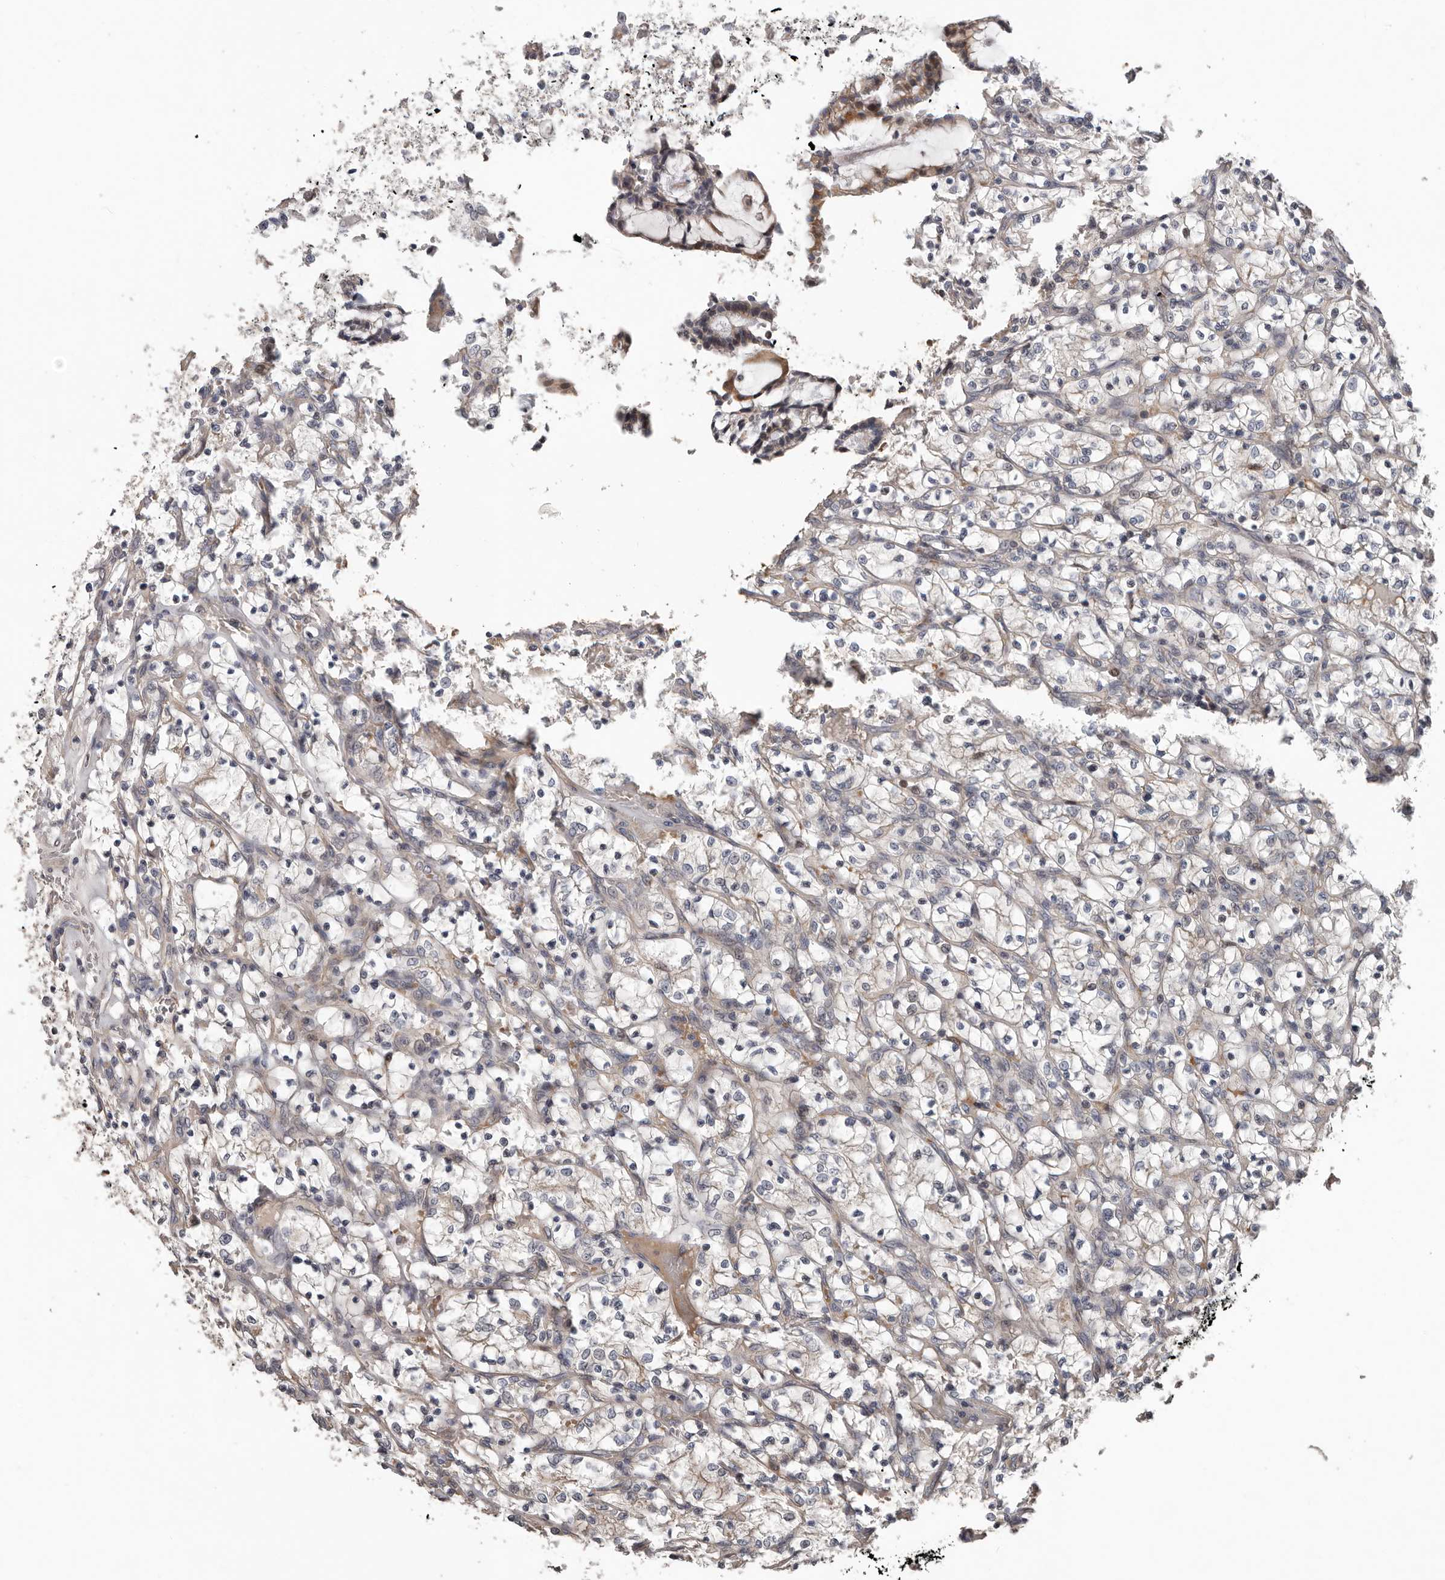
{"staining": {"intensity": "negative", "quantity": "none", "location": "none"}, "tissue": "renal cancer", "cell_type": "Tumor cells", "image_type": "cancer", "snomed": [{"axis": "morphology", "description": "Adenocarcinoma, NOS"}, {"axis": "topography", "description": "Kidney"}], "caption": "Histopathology image shows no significant protein expression in tumor cells of renal adenocarcinoma.", "gene": "RNF217", "patient": {"sex": "female", "age": 69}}